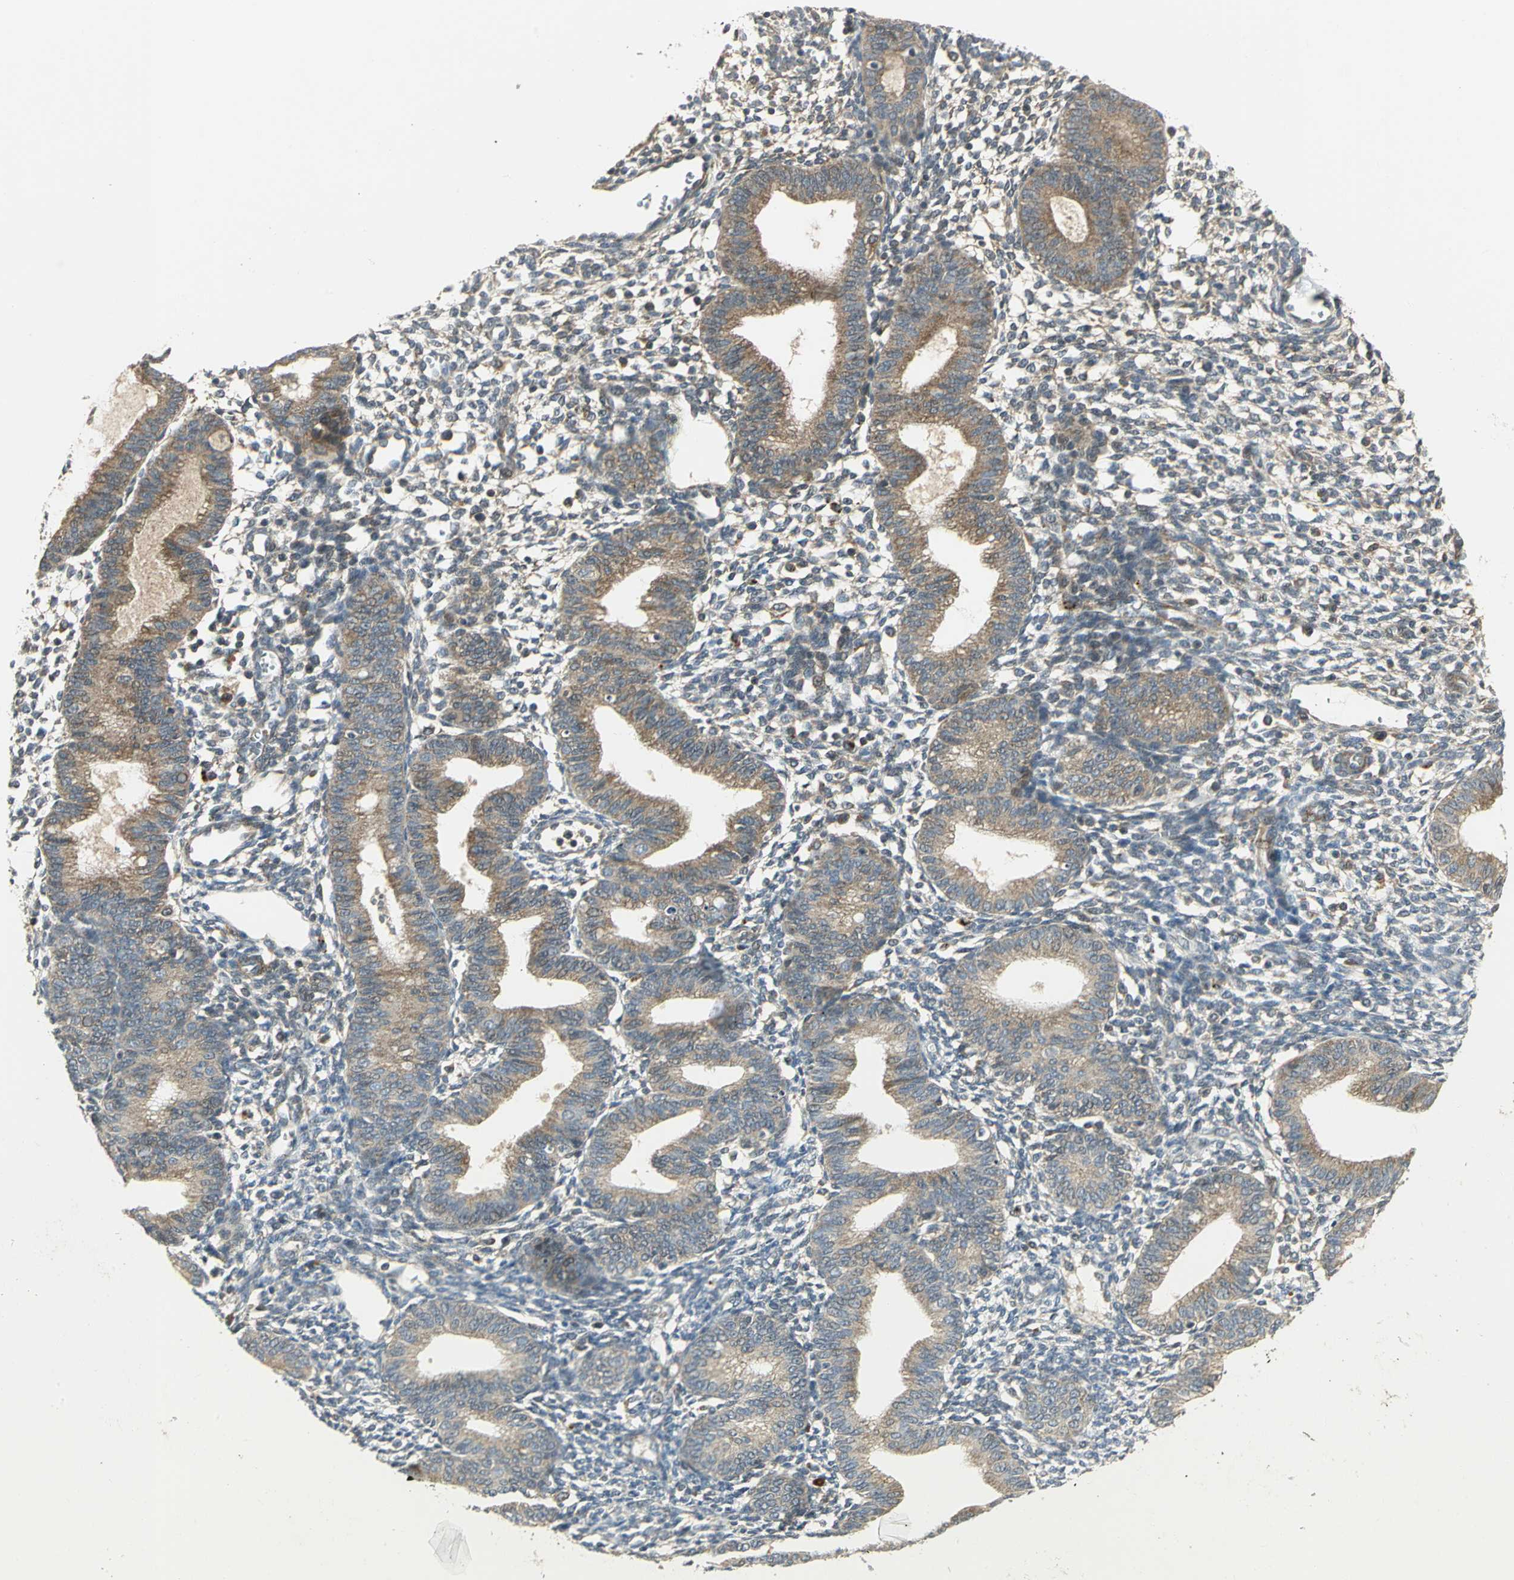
{"staining": {"intensity": "negative", "quantity": "none", "location": "none"}, "tissue": "endometrium", "cell_type": "Cells in endometrial stroma", "image_type": "normal", "snomed": [{"axis": "morphology", "description": "Normal tissue, NOS"}, {"axis": "topography", "description": "Endometrium"}], "caption": "Endometrium was stained to show a protein in brown. There is no significant positivity in cells in endometrial stroma. (Stains: DAB IHC with hematoxylin counter stain, Microscopy: brightfield microscopy at high magnification).", "gene": "MAPK8IP3", "patient": {"sex": "female", "age": 61}}